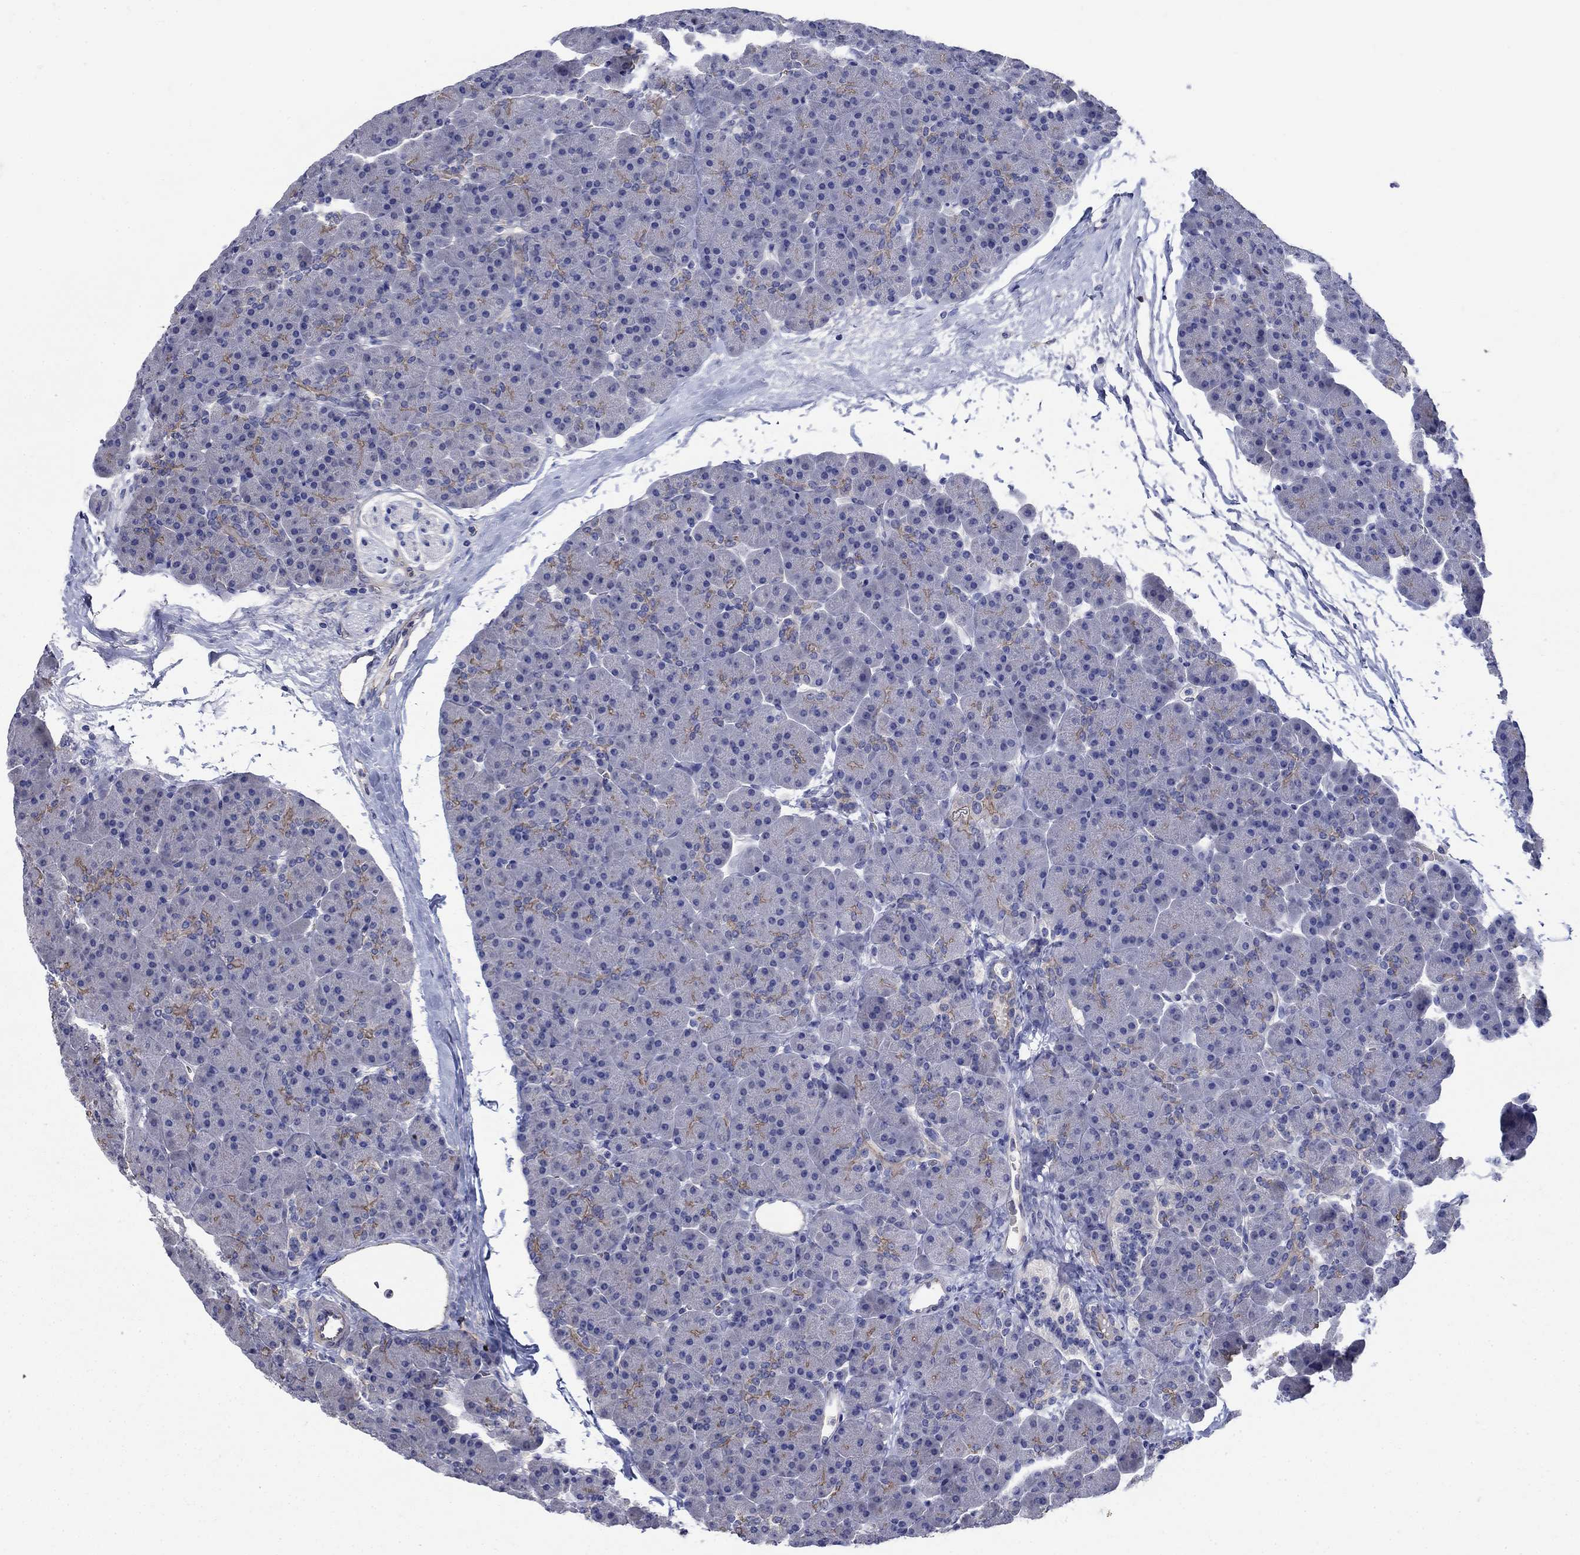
{"staining": {"intensity": "moderate", "quantity": "<25%", "location": "cytoplasmic/membranous"}, "tissue": "pancreas", "cell_type": "Exocrine glandular cells", "image_type": "normal", "snomed": [{"axis": "morphology", "description": "Normal tissue, NOS"}, {"axis": "topography", "description": "Pancreas"}], "caption": "Immunohistochemistry (DAB) staining of normal pancreas reveals moderate cytoplasmic/membranous protein expression in about <25% of exocrine glandular cells.", "gene": "FLNC", "patient": {"sex": "female", "age": 44}}